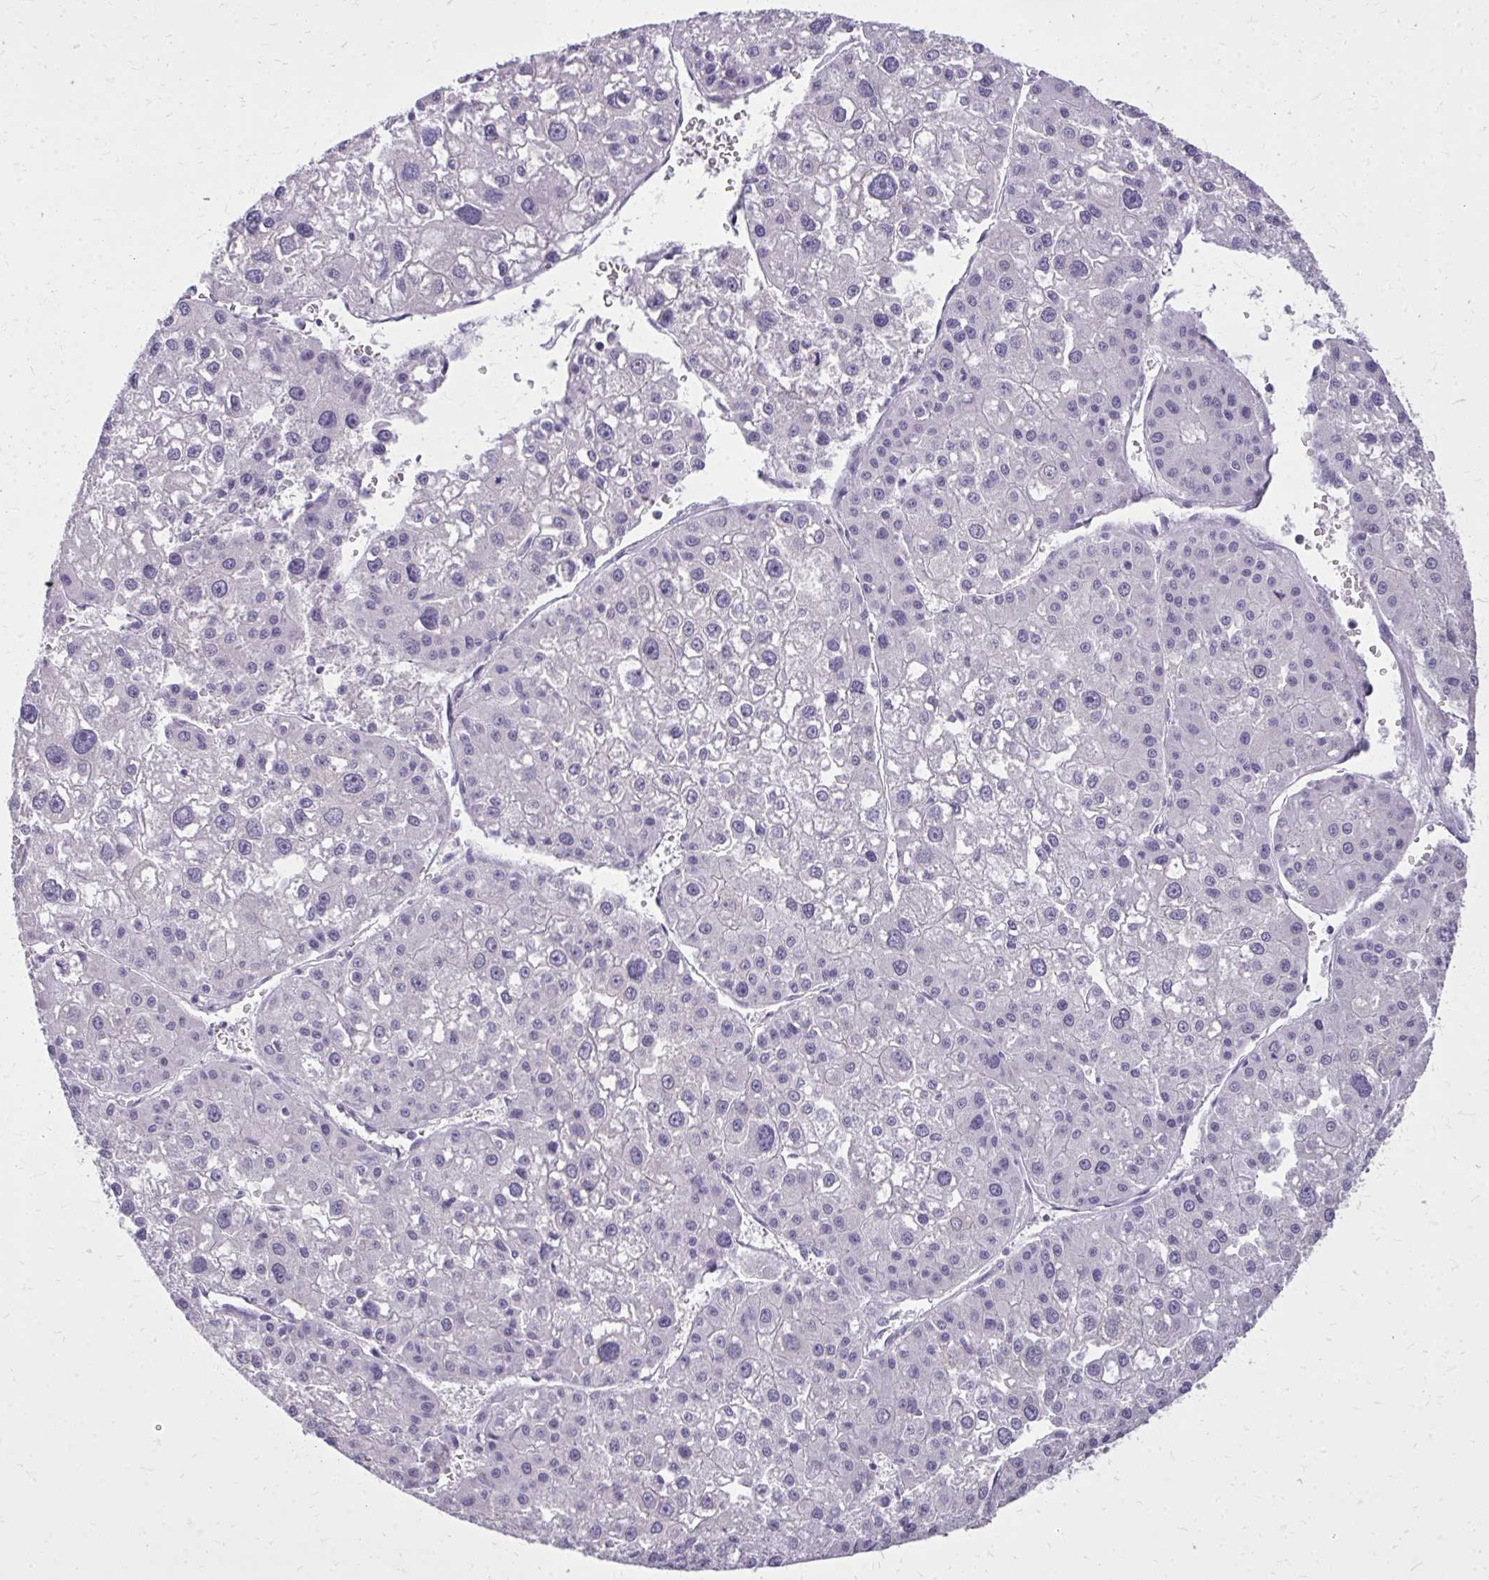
{"staining": {"intensity": "negative", "quantity": "none", "location": "none"}, "tissue": "liver cancer", "cell_type": "Tumor cells", "image_type": "cancer", "snomed": [{"axis": "morphology", "description": "Carcinoma, Hepatocellular, NOS"}, {"axis": "topography", "description": "Liver"}], "caption": "A high-resolution histopathology image shows IHC staining of liver hepatocellular carcinoma, which demonstrates no significant expression in tumor cells.", "gene": "AKAP5", "patient": {"sex": "male", "age": 73}}